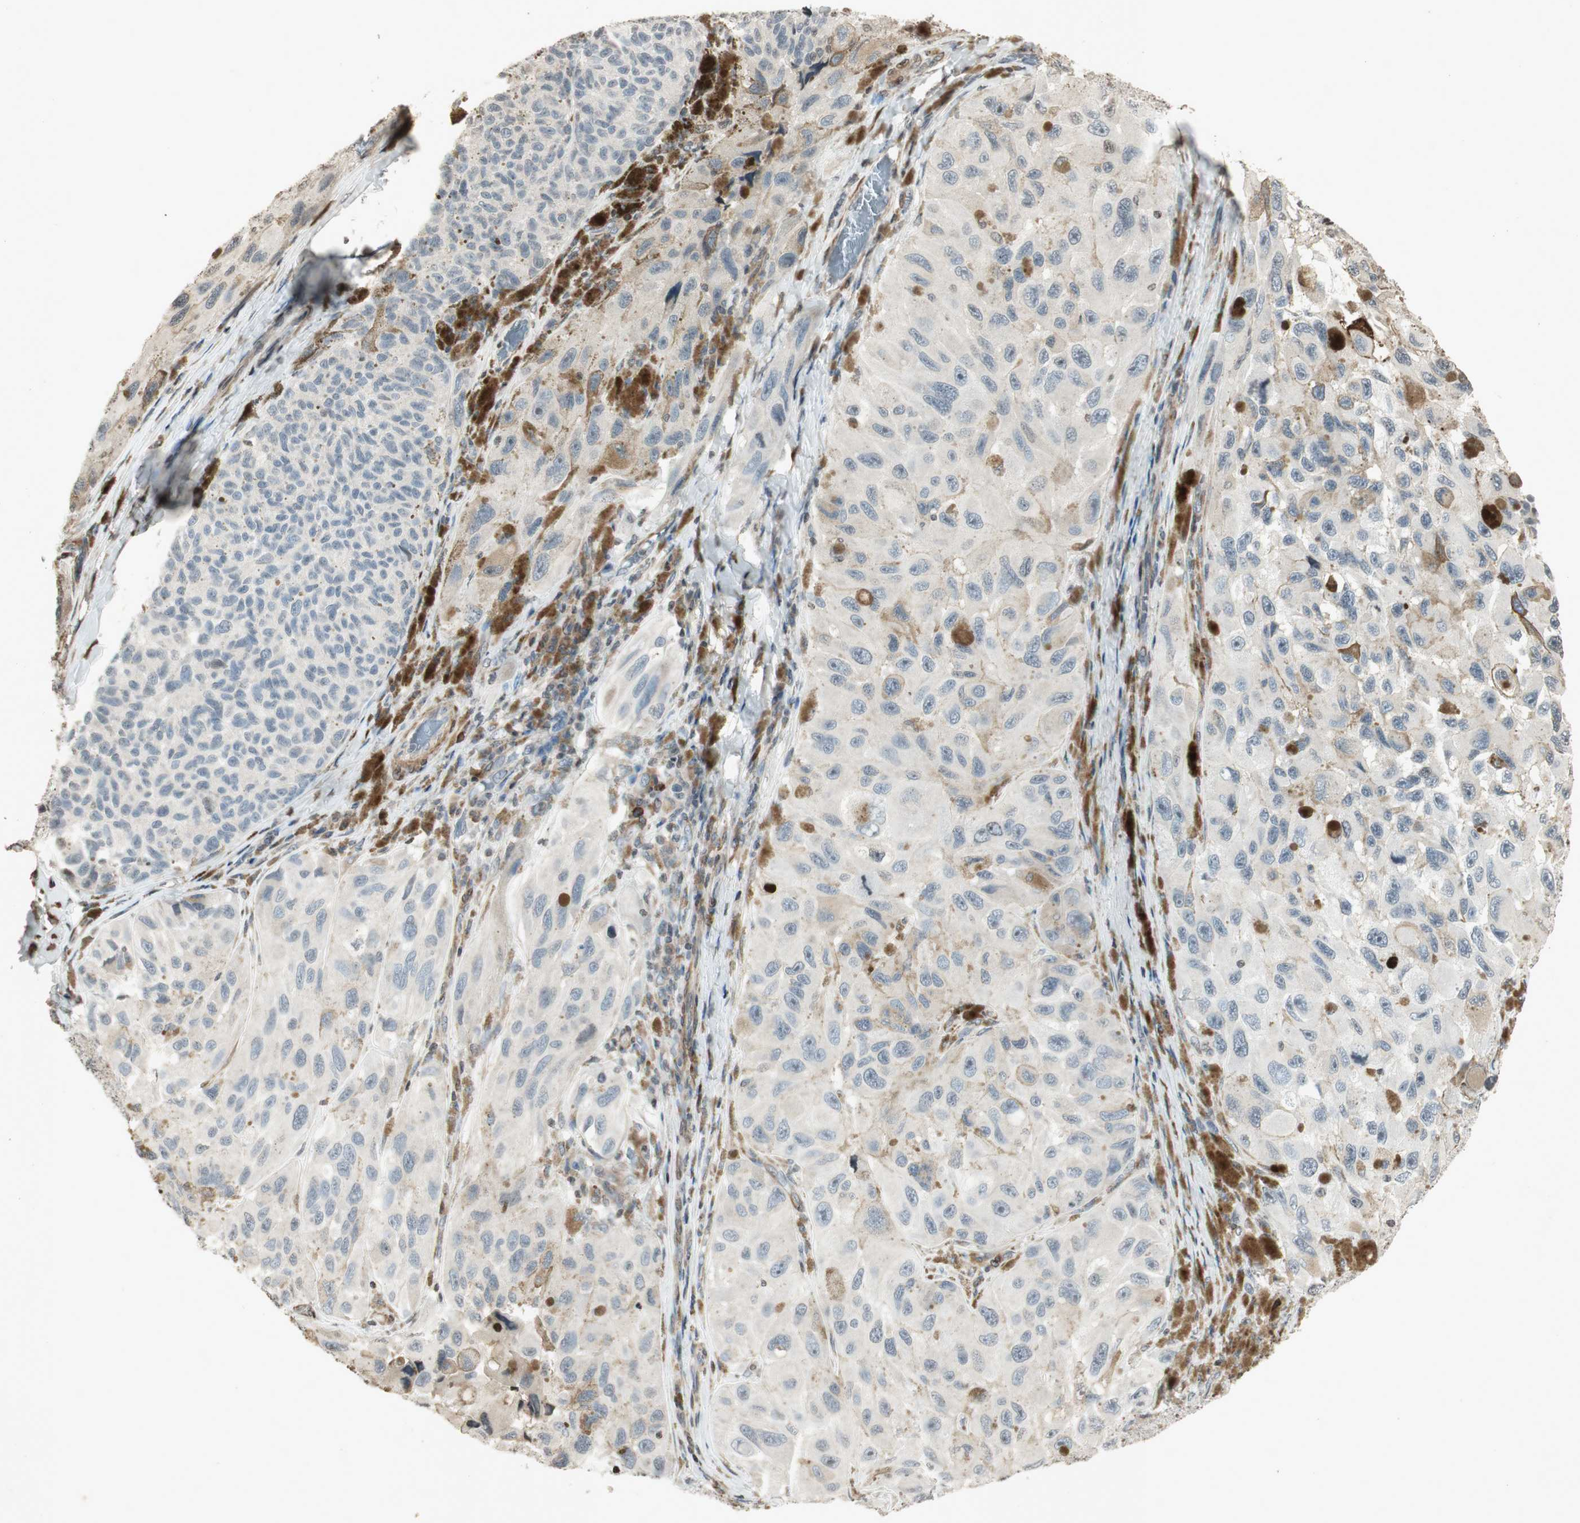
{"staining": {"intensity": "negative", "quantity": "none", "location": "none"}, "tissue": "melanoma", "cell_type": "Tumor cells", "image_type": "cancer", "snomed": [{"axis": "morphology", "description": "Malignant melanoma, NOS"}, {"axis": "topography", "description": "Skin"}], "caption": "The micrograph displays no significant staining in tumor cells of malignant melanoma.", "gene": "PRKG1", "patient": {"sex": "female", "age": 73}}